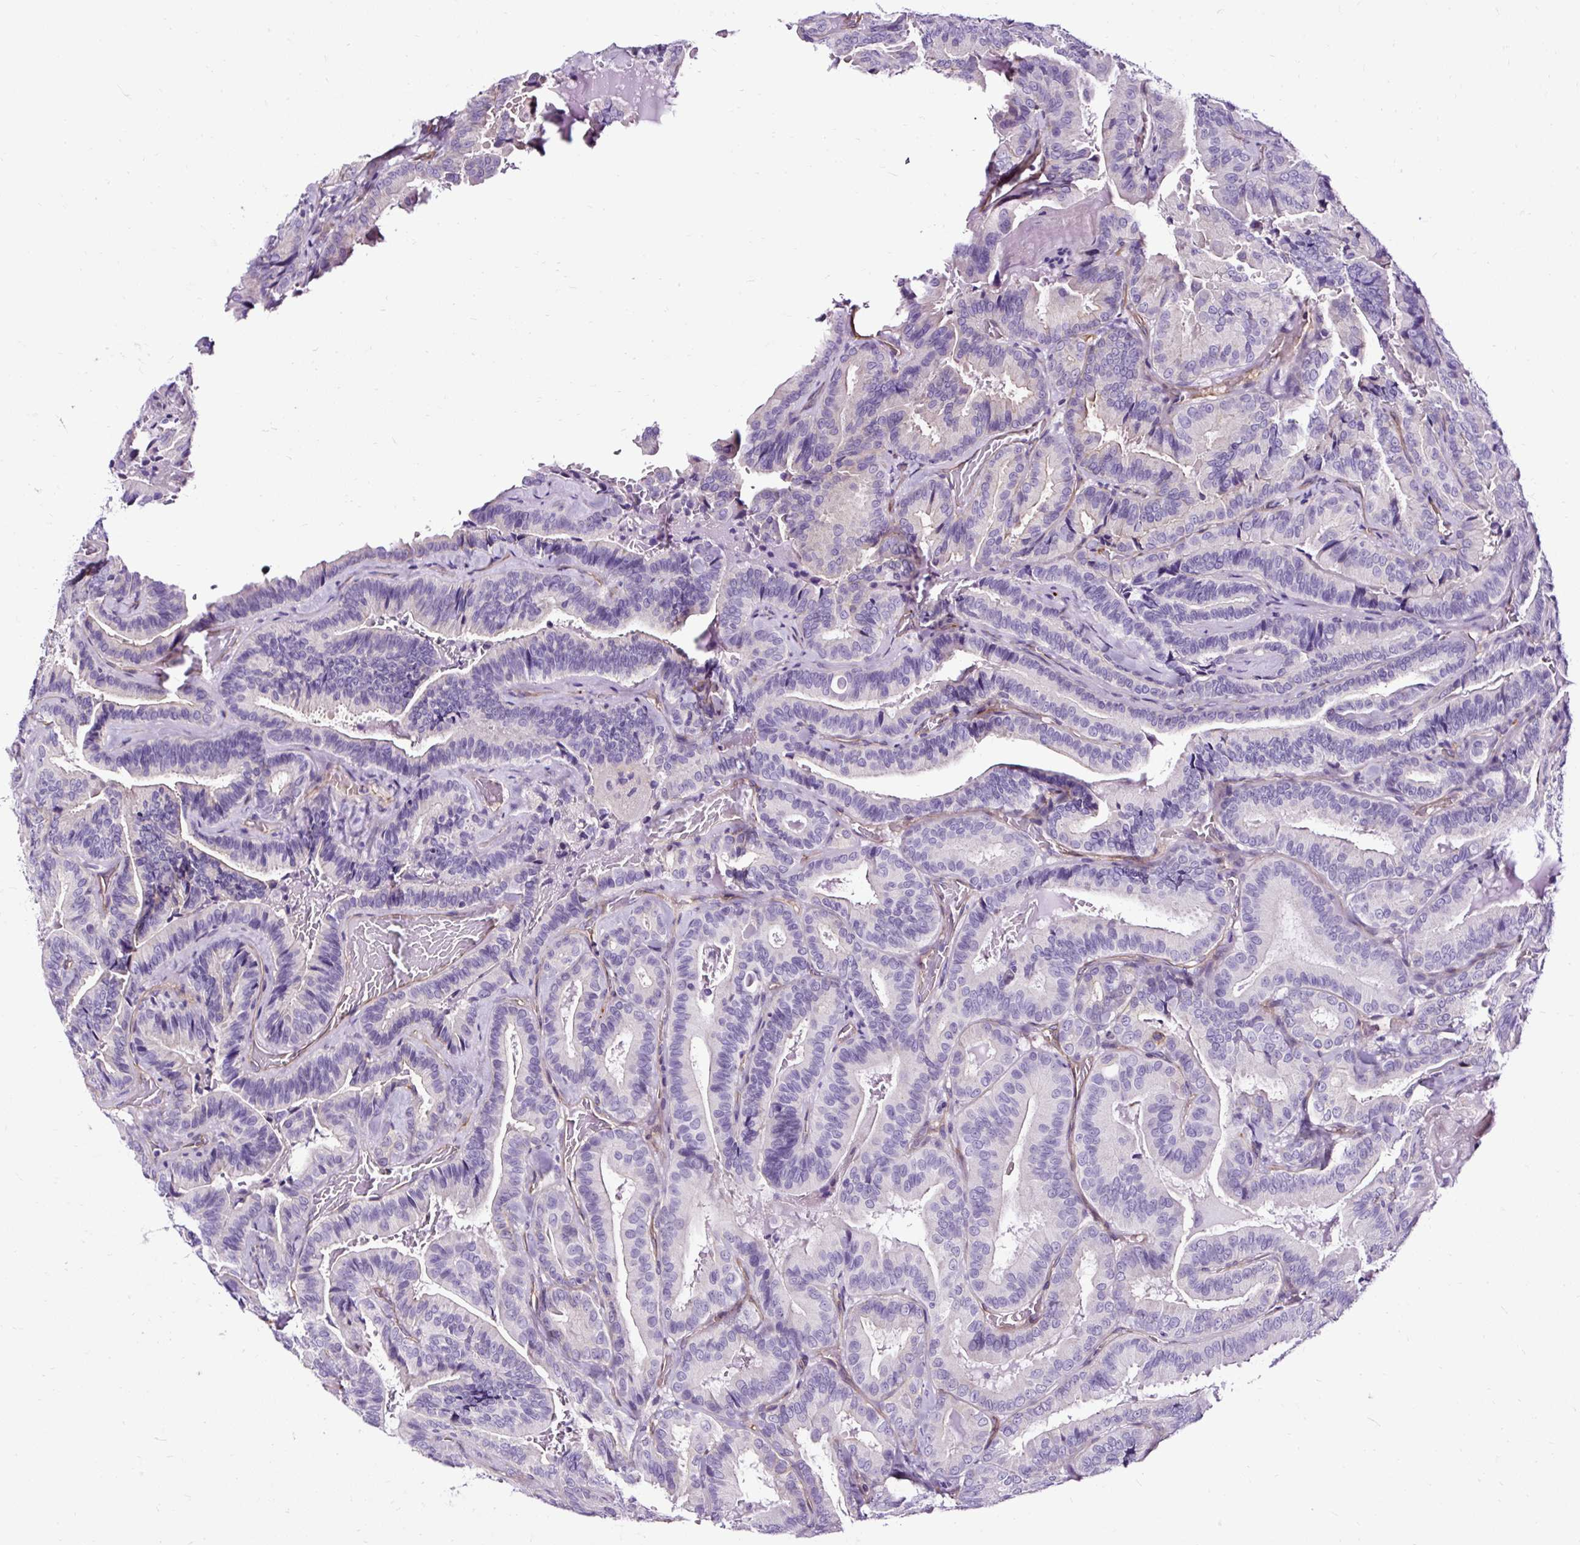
{"staining": {"intensity": "negative", "quantity": "none", "location": "none"}, "tissue": "thyroid cancer", "cell_type": "Tumor cells", "image_type": "cancer", "snomed": [{"axis": "morphology", "description": "Papillary adenocarcinoma, NOS"}, {"axis": "topography", "description": "Thyroid gland"}], "caption": "Immunohistochemistry (IHC) histopathology image of neoplastic tissue: thyroid cancer stained with DAB (3,3'-diaminobenzidine) demonstrates no significant protein expression in tumor cells.", "gene": "SLC7A8", "patient": {"sex": "male", "age": 61}}